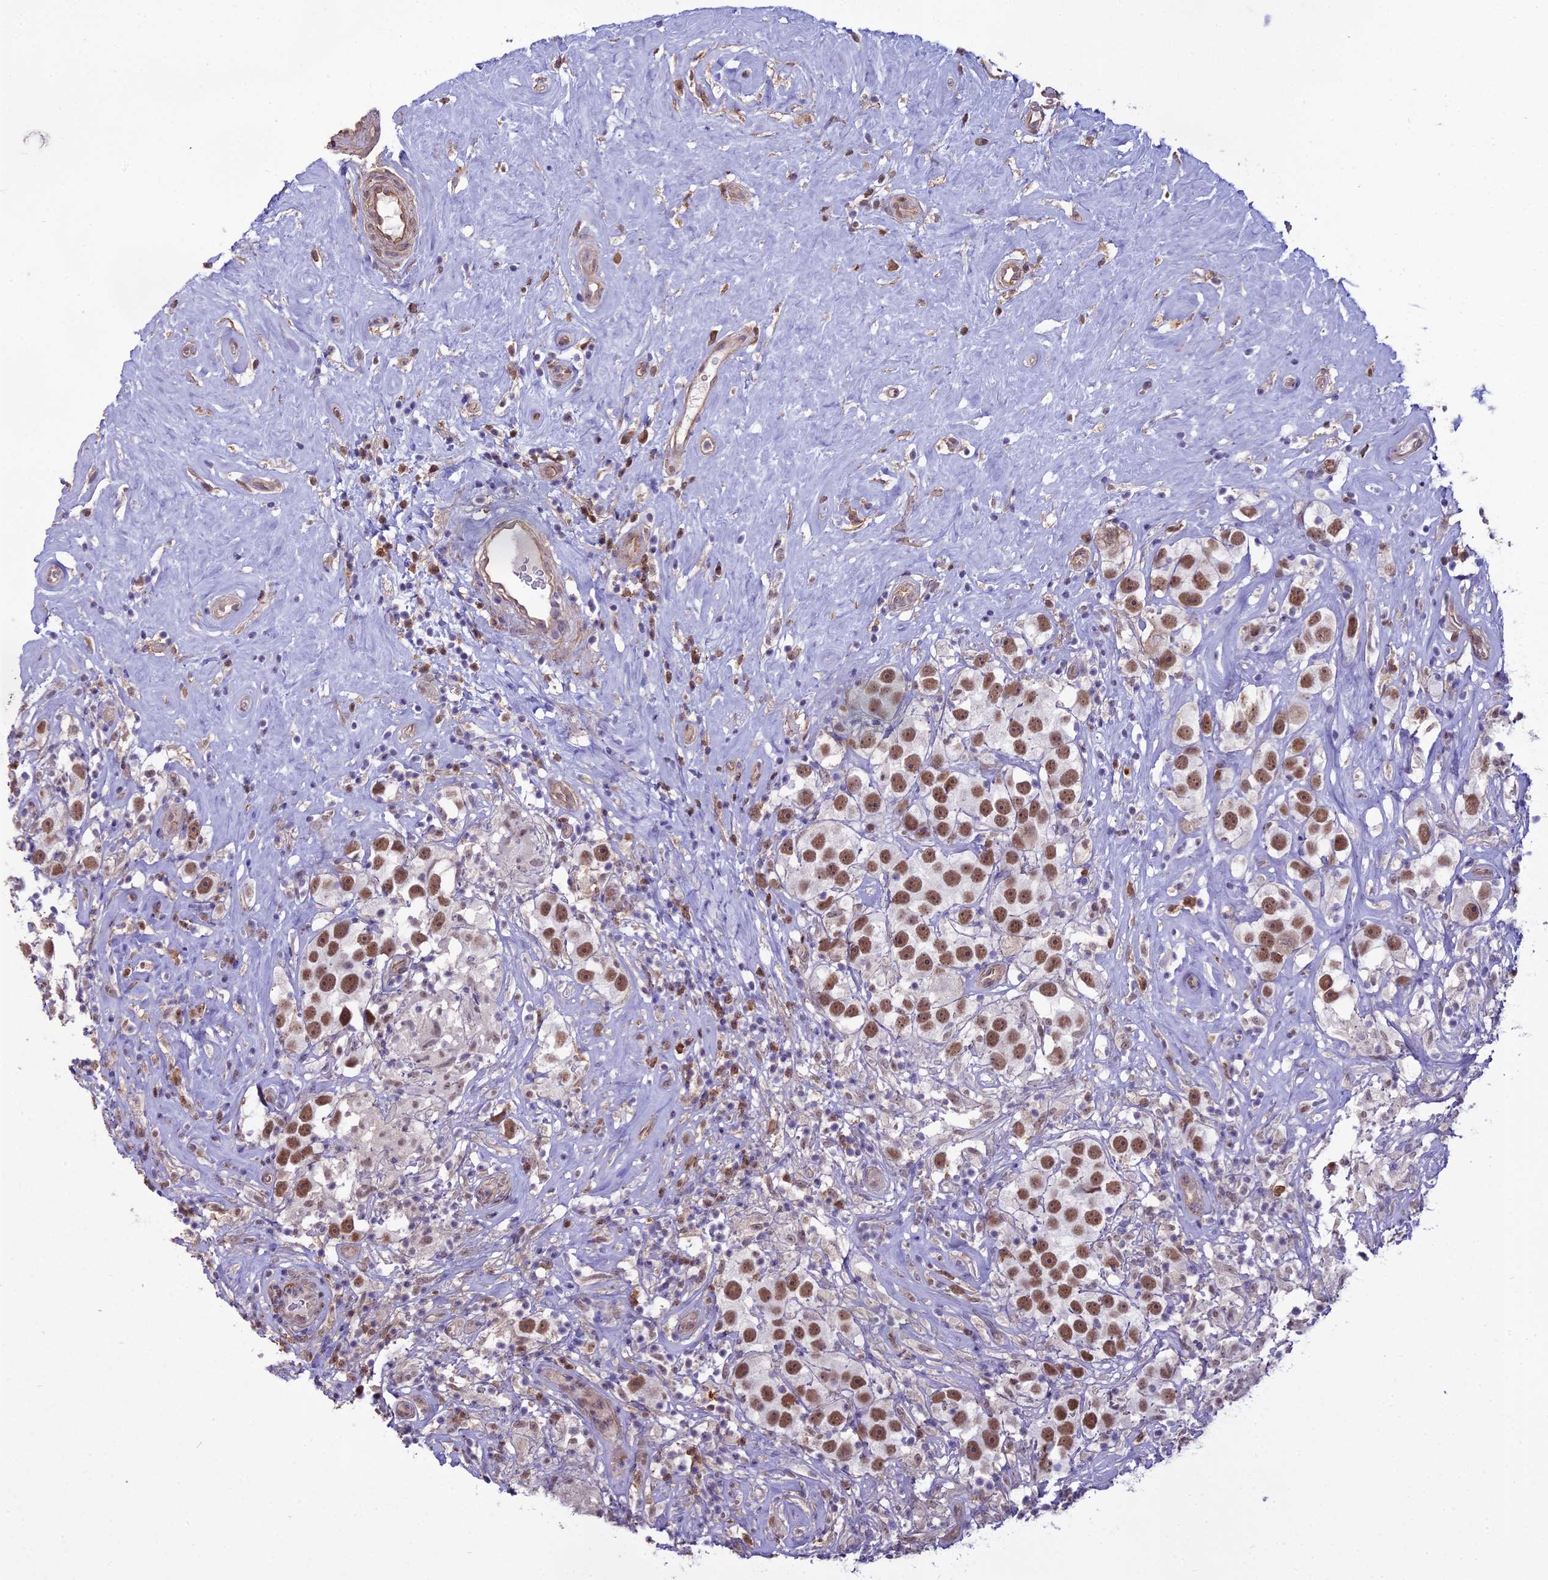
{"staining": {"intensity": "strong", "quantity": ">75%", "location": "nuclear"}, "tissue": "testis cancer", "cell_type": "Tumor cells", "image_type": "cancer", "snomed": [{"axis": "morphology", "description": "Seminoma, NOS"}, {"axis": "topography", "description": "Testis"}], "caption": "IHC image of neoplastic tissue: human testis seminoma stained using IHC demonstrates high levels of strong protein expression localized specifically in the nuclear of tumor cells, appearing as a nuclear brown color.", "gene": "BLNK", "patient": {"sex": "male", "age": 49}}